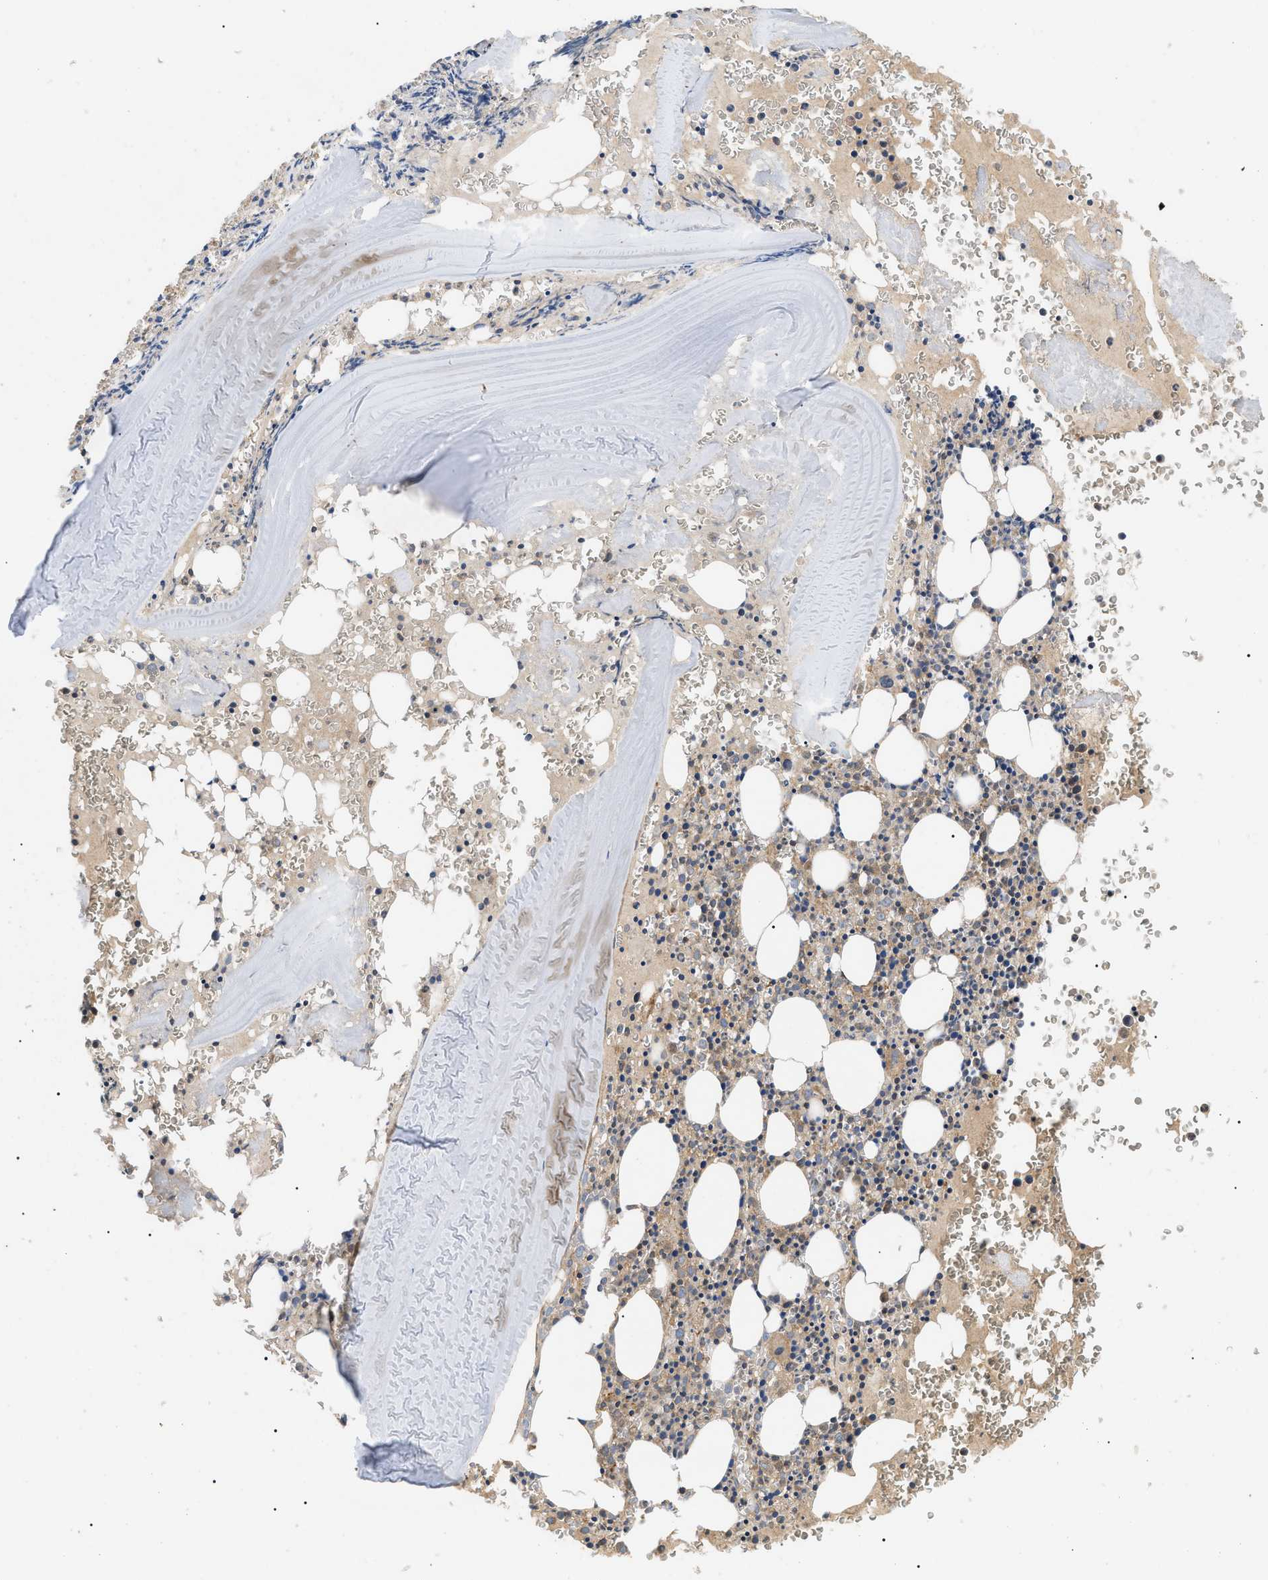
{"staining": {"intensity": "weak", "quantity": "25%-75%", "location": "cytoplasmic/membranous"}, "tissue": "bone marrow", "cell_type": "Hematopoietic cells", "image_type": "normal", "snomed": [{"axis": "morphology", "description": "Normal tissue, NOS"}, {"axis": "morphology", "description": "Inflammation, NOS"}, {"axis": "topography", "description": "Bone marrow"}], "caption": "A brown stain shows weak cytoplasmic/membranous staining of a protein in hematopoietic cells of normal bone marrow. The staining is performed using DAB (3,3'-diaminobenzidine) brown chromogen to label protein expression. The nuclei are counter-stained blue using hematoxylin.", "gene": "PPM1B", "patient": {"sex": "male", "age": 37}}